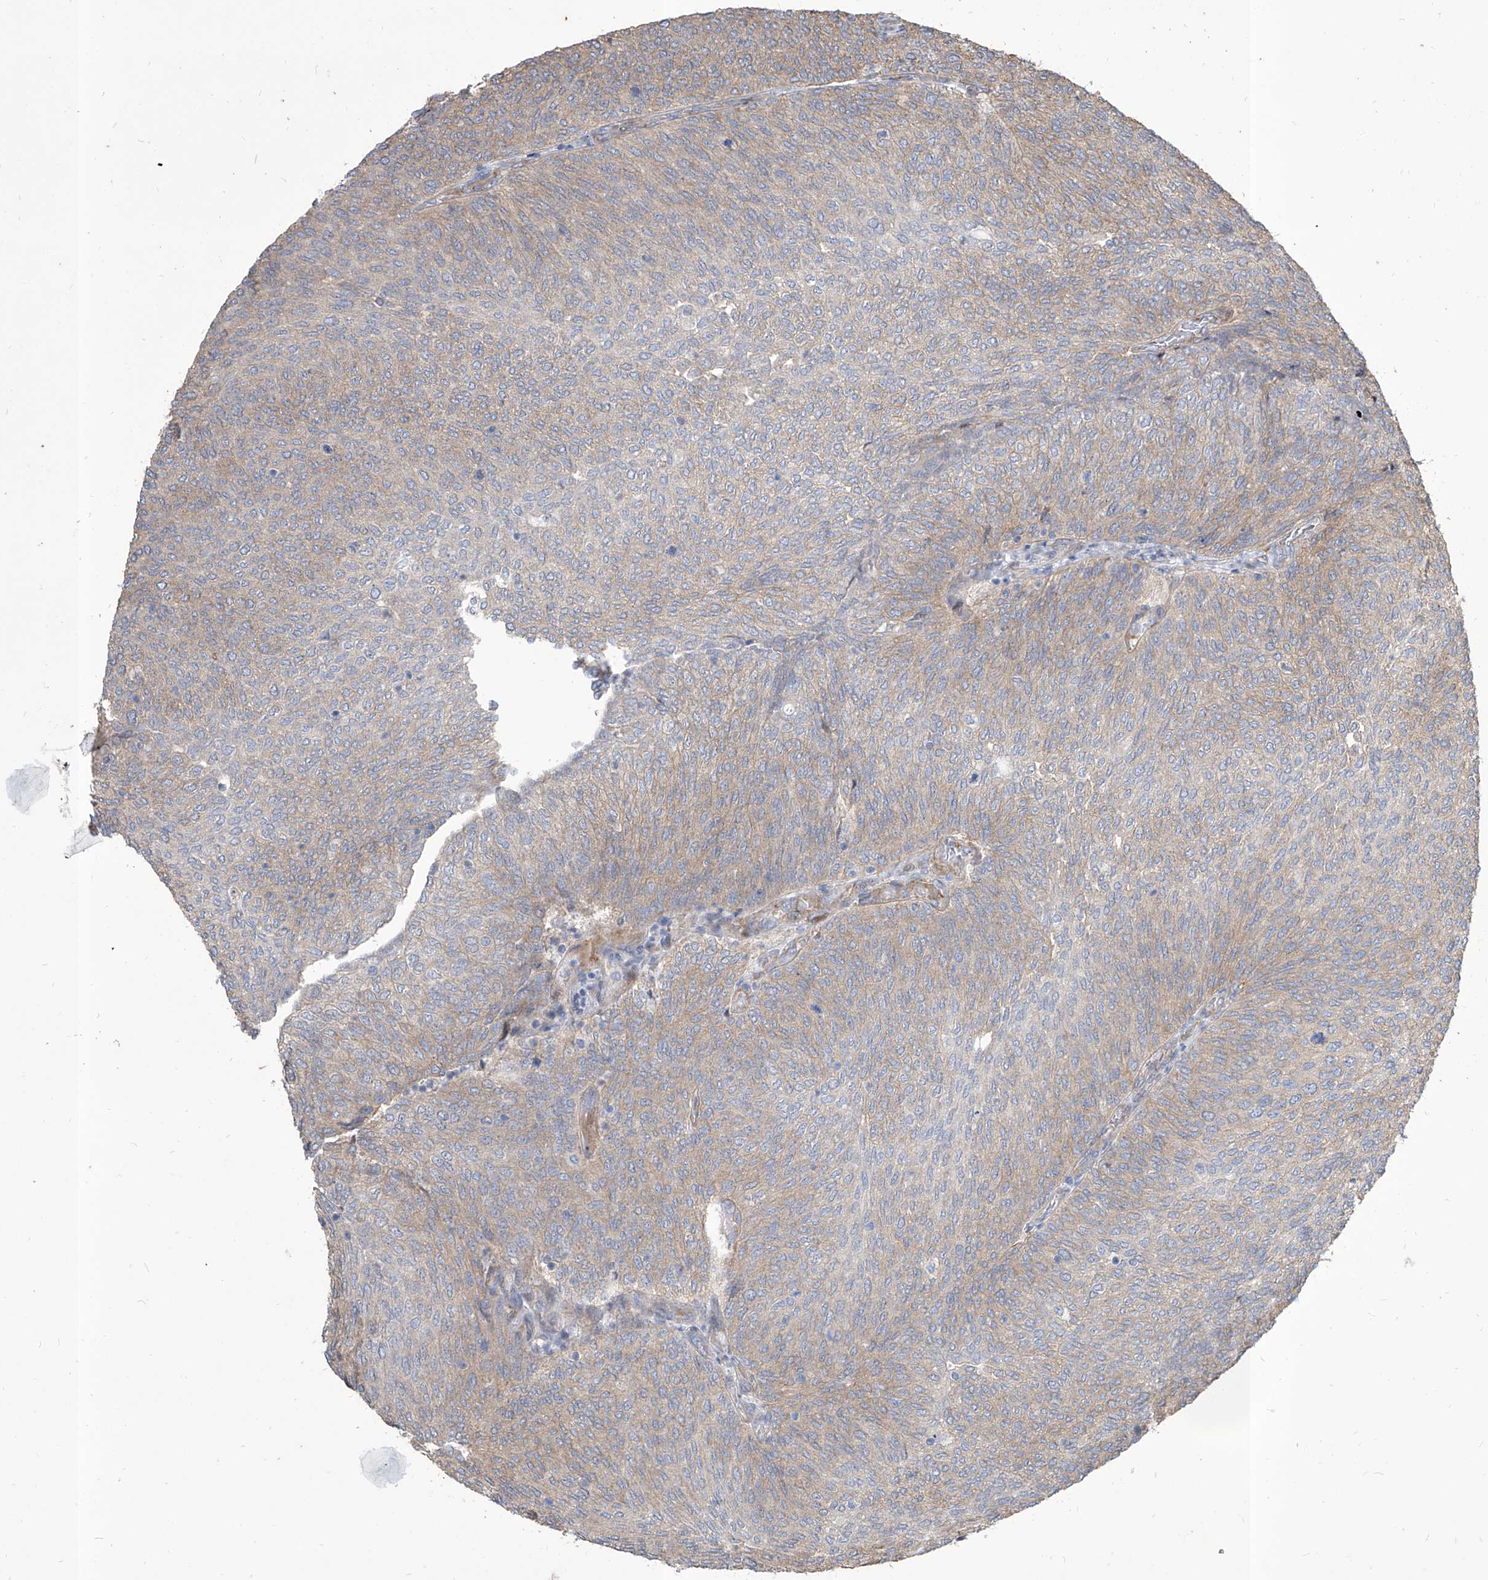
{"staining": {"intensity": "weak", "quantity": "25%-75%", "location": "cytoplasmic/membranous"}, "tissue": "urothelial cancer", "cell_type": "Tumor cells", "image_type": "cancer", "snomed": [{"axis": "morphology", "description": "Urothelial carcinoma, Low grade"}, {"axis": "topography", "description": "Urinary bladder"}], "caption": "Human urothelial cancer stained with a brown dye displays weak cytoplasmic/membranous positive positivity in approximately 25%-75% of tumor cells.", "gene": "FAM83B", "patient": {"sex": "female", "age": 79}}